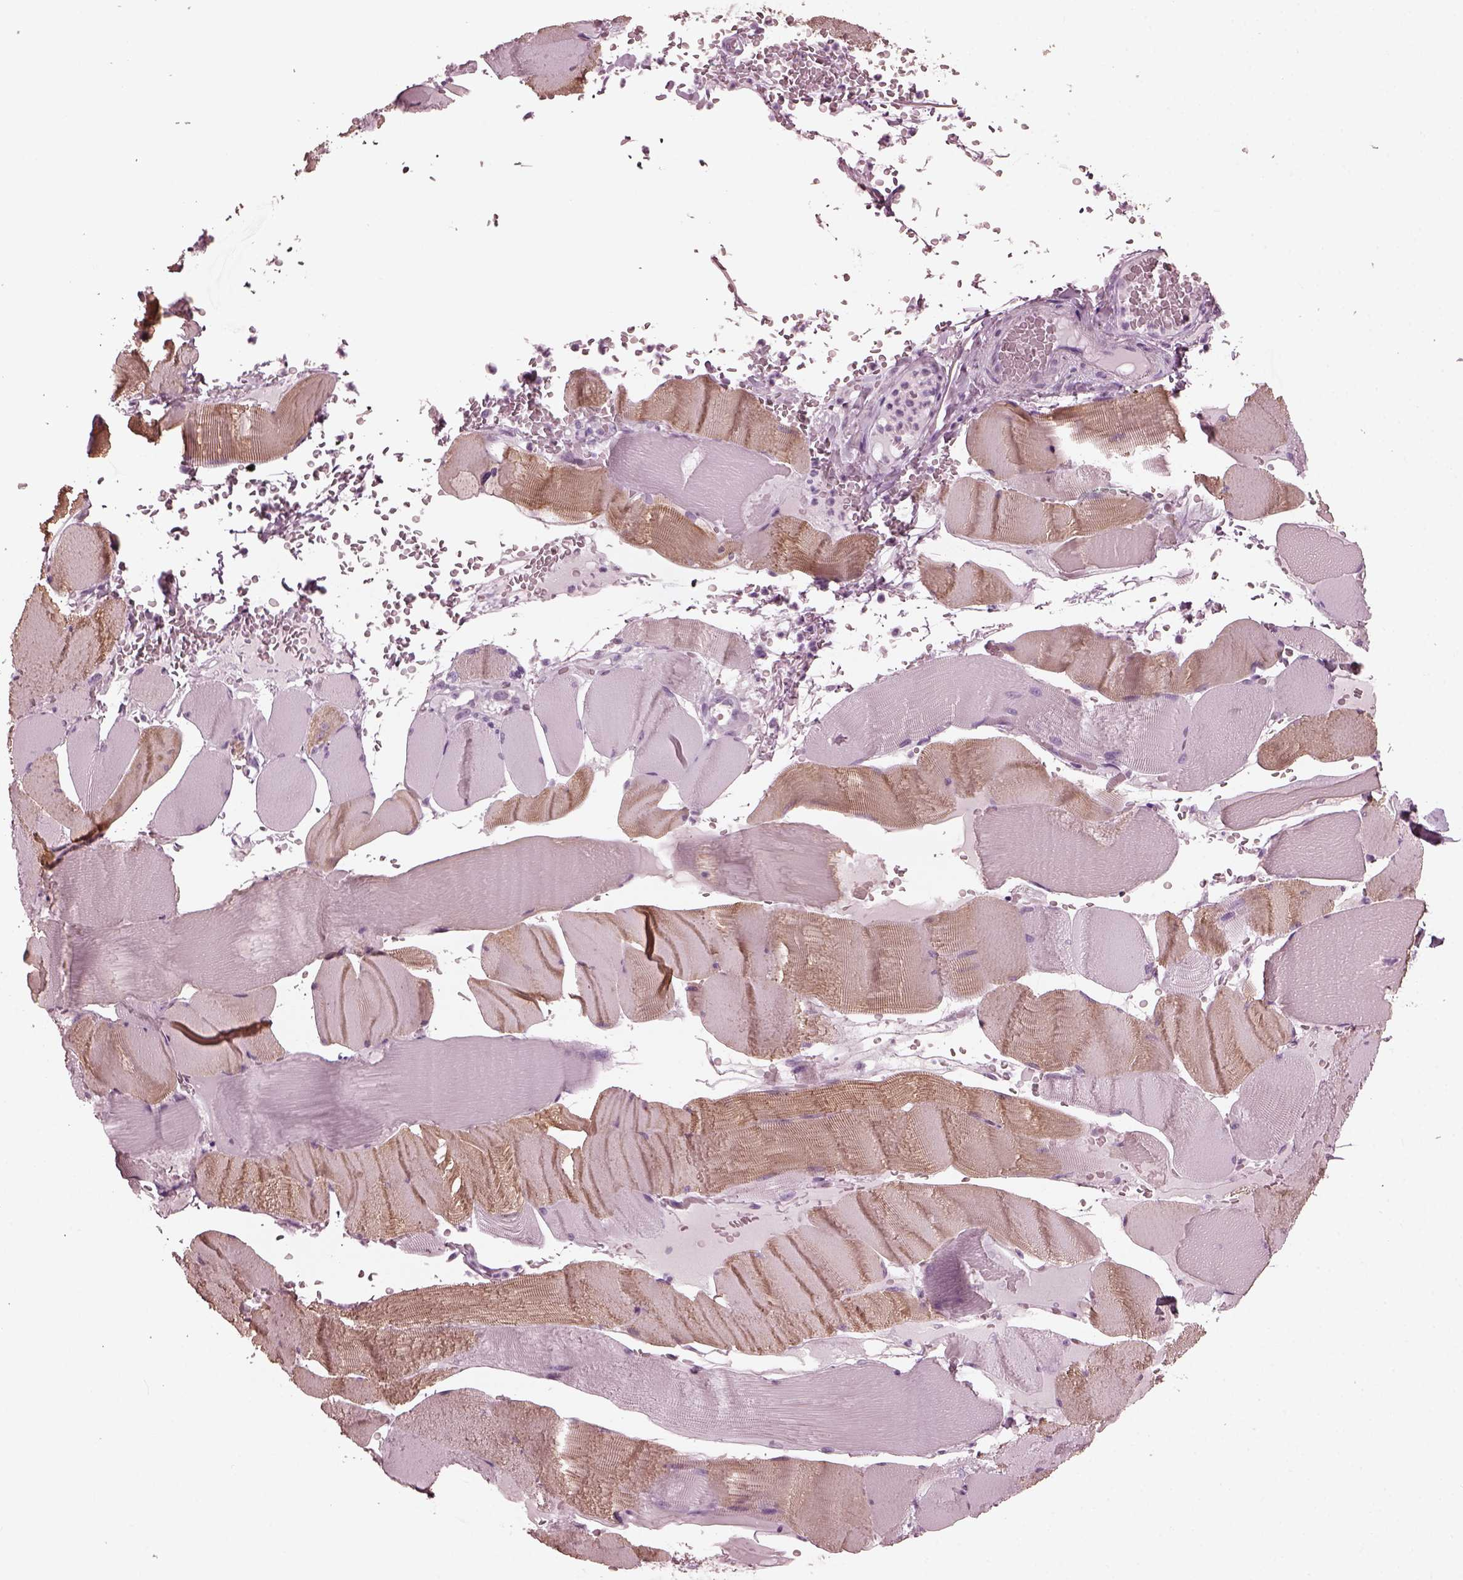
{"staining": {"intensity": "moderate", "quantity": "25%-75%", "location": "cytoplasmic/membranous"}, "tissue": "skeletal muscle", "cell_type": "Myocytes", "image_type": "normal", "snomed": [{"axis": "morphology", "description": "Normal tissue, NOS"}, {"axis": "topography", "description": "Skeletal muscle"}], "caption": "Immunohistochemical staining of unremarkable skeletal muscle displays moderate cytoplasmic/membranous protein staining in about 25%-75% of myocytes.", "gene": "GRM6", "patient": {"sex": "male", "age": 56}}